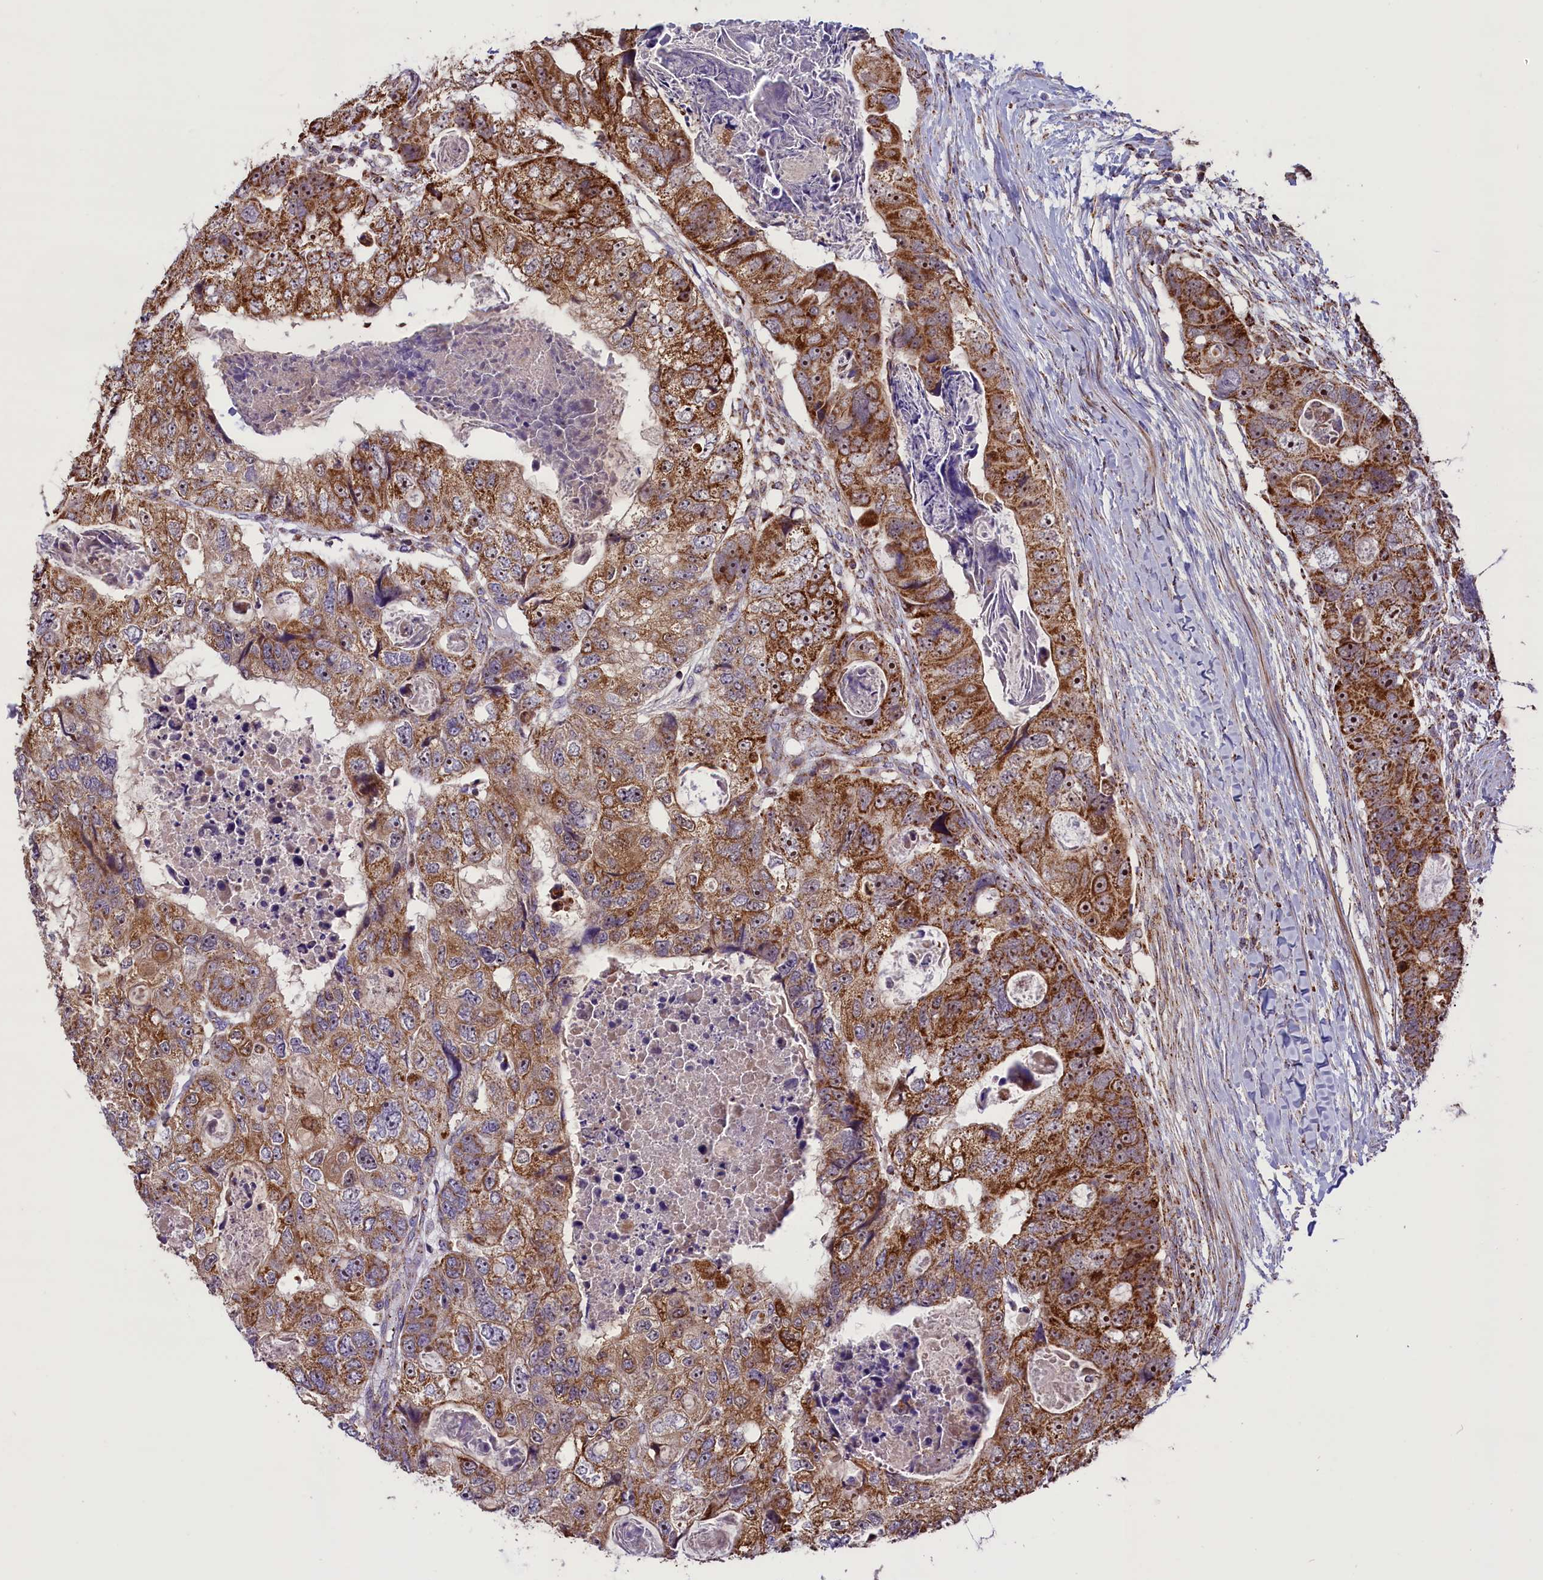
{"staining": {"intensity": "moderate", "quantity": ">75%", "location": "cytoplasmic/membranous,nuclear"}, "tissue": "colorectal cancer", "cell_type": "Tumor cells", "image_type": "cancer", "snomed": [{"axis": "morphology", "description": "Adenocarcinoma, NOS"}, {"axis": "topography", "description": "Rectum"}], "caption": "Adenocarcinoma (colorectal) tissue demonstrates moderate cytoplasmic/membranous and nuclear positivity in about >75% of tumor cells, visualized by immunohistochemistry. The protein of interest is stained brown, and the nuclei are stained in blue (DAB IHC with brightfield microscopy, high magnification).", "gene": "GLRX5", "patient": {"sex": "male", "age": 59}}